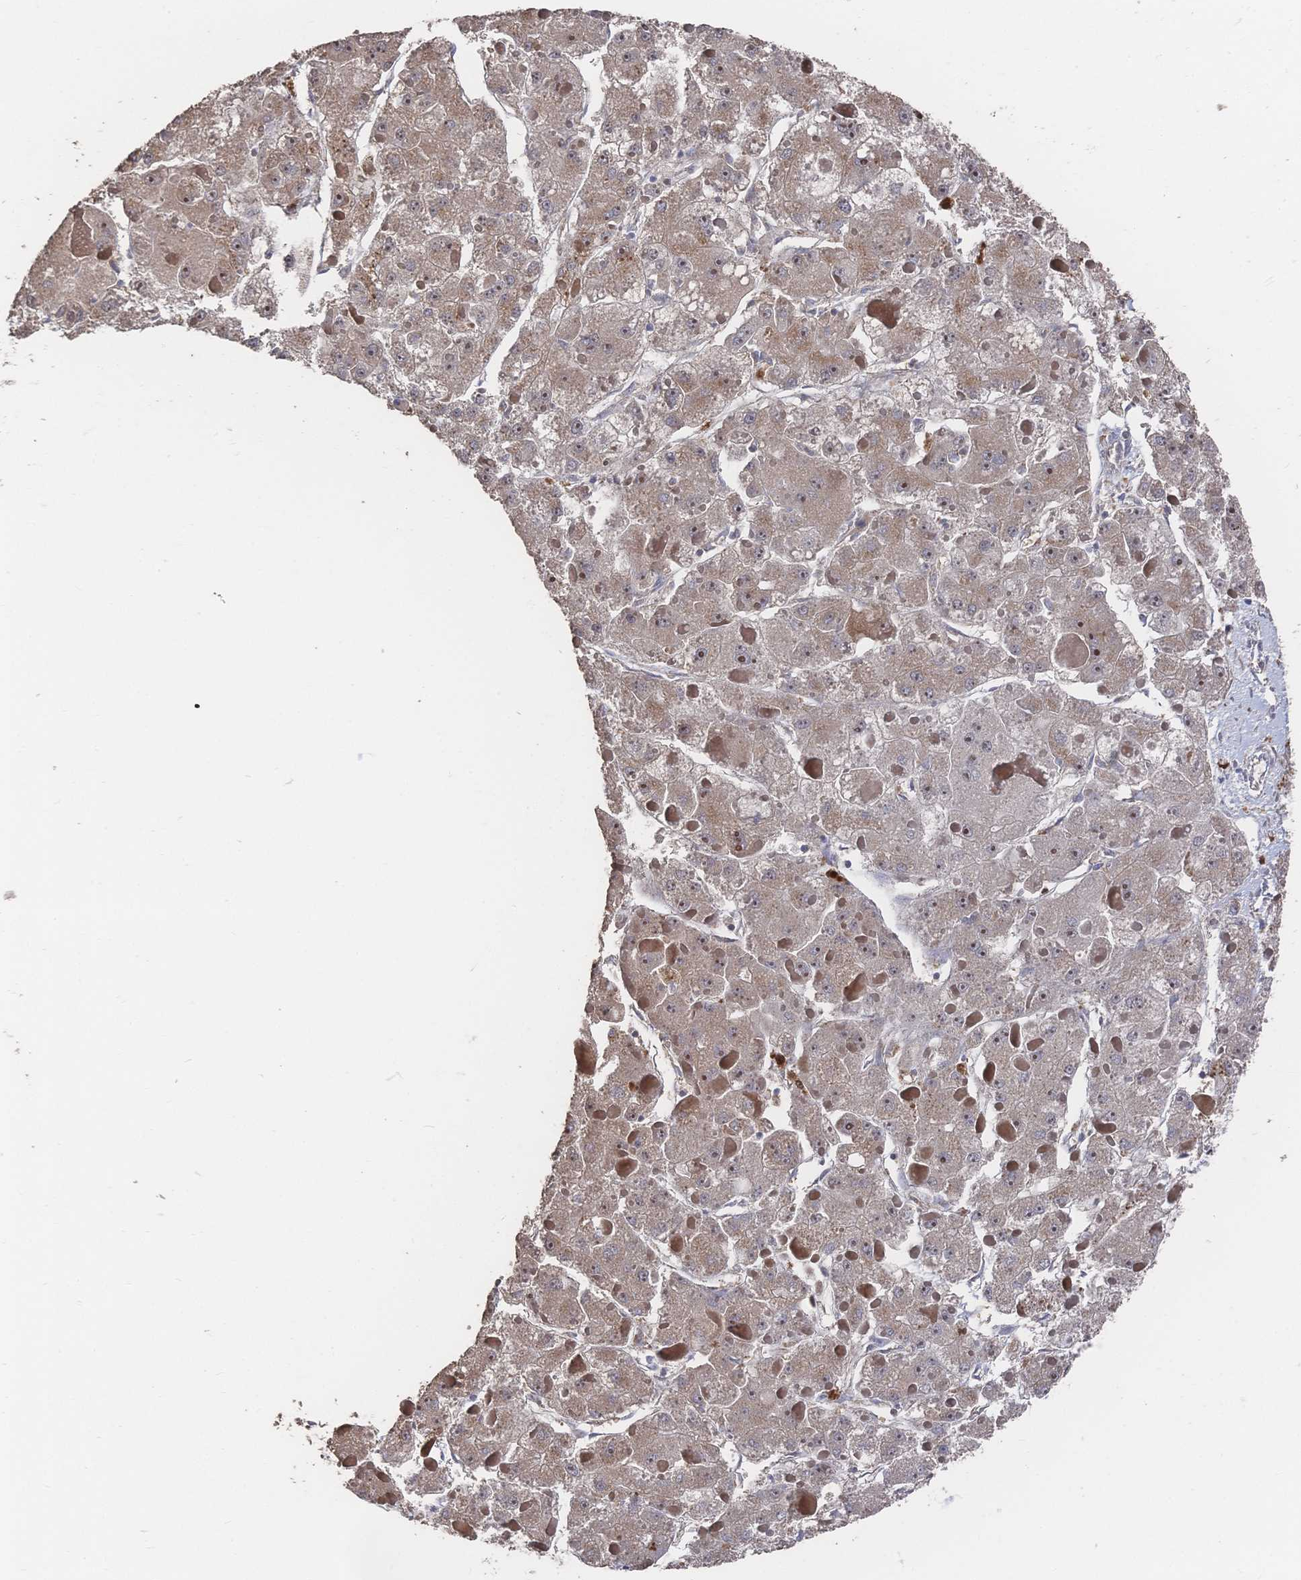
{"staining": {"intensity": "weak", "quantity": ">75%", "location": "cytoplasmic/membranous,nuclear"}, "tissue": "liver cancer", "cell_type": "Tumor cells", "image_type": "cancer", "snomed": [{"axis": "morphology", "description": "Carcinoma, Hepatocellular, NOS"}, {"axis": "topography", "description": "Liver"}], "caption": "This histopathology image reveals immunohistochemistry (IHC) staining of human liver hepatocellular carcinoma, with low weak cytoplasmic/membranous and nuclear expression in approximately >75% of tumor cells.", "gene": "DNAJA4", "patient": {"sex": "female", "age": 73}}